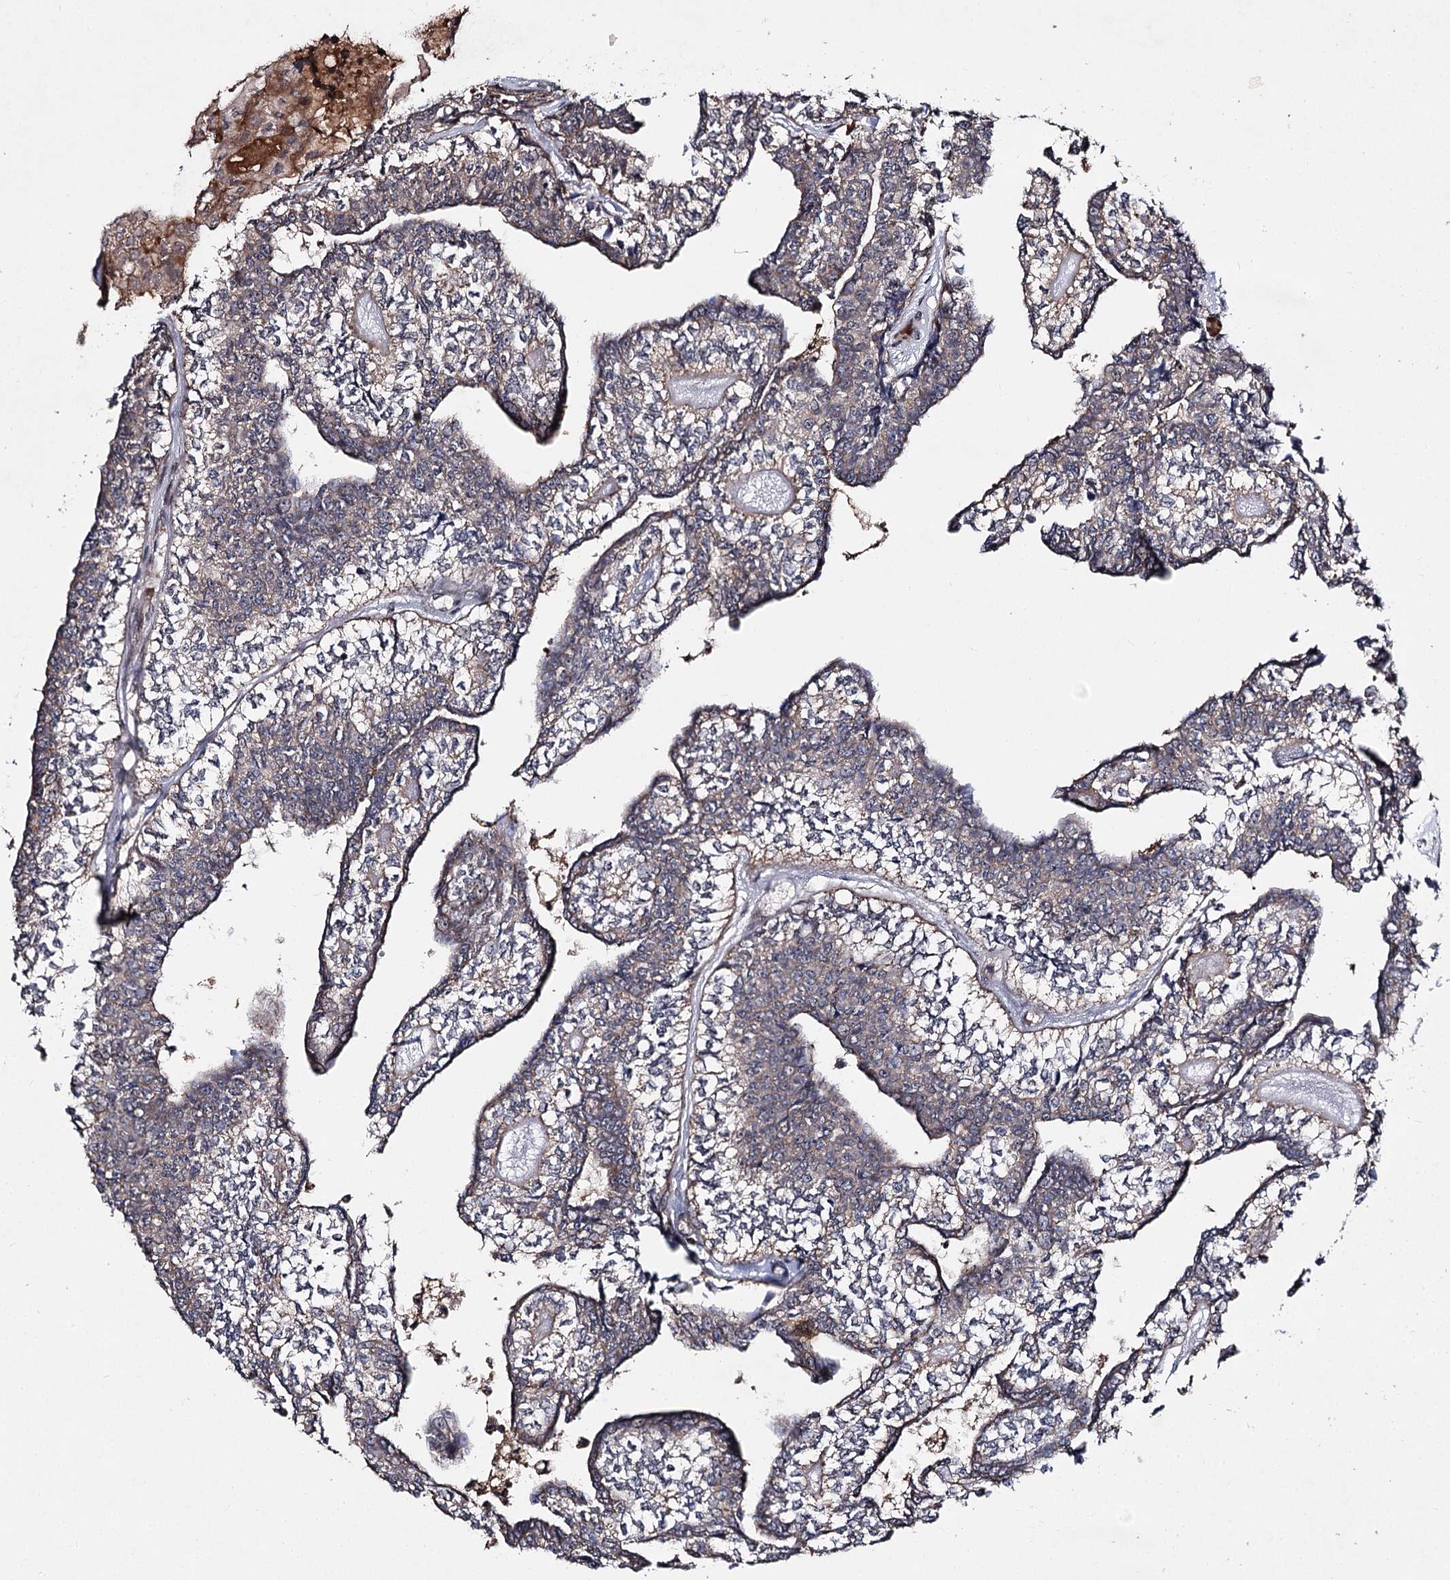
{"staining": {"intensity": "negative", "quantity": "none", "location": "none"}, "tissue": "head and neck cancer", "cell_type": "Tumor cells", "image_type": "cancer", "snomed": [{"axis": "morphology", "description": "Adenocarcinoma, NOS"}, {"axis": "topography", "description": "Head-Neck"}], "caption": "An image of head and neck cancer (adenocarcinoma) stained for a protein demonstrates no brown staining in tumor cells.", "gene": "MSANTD2", "patient": {"sex": "female", "age": 73}}